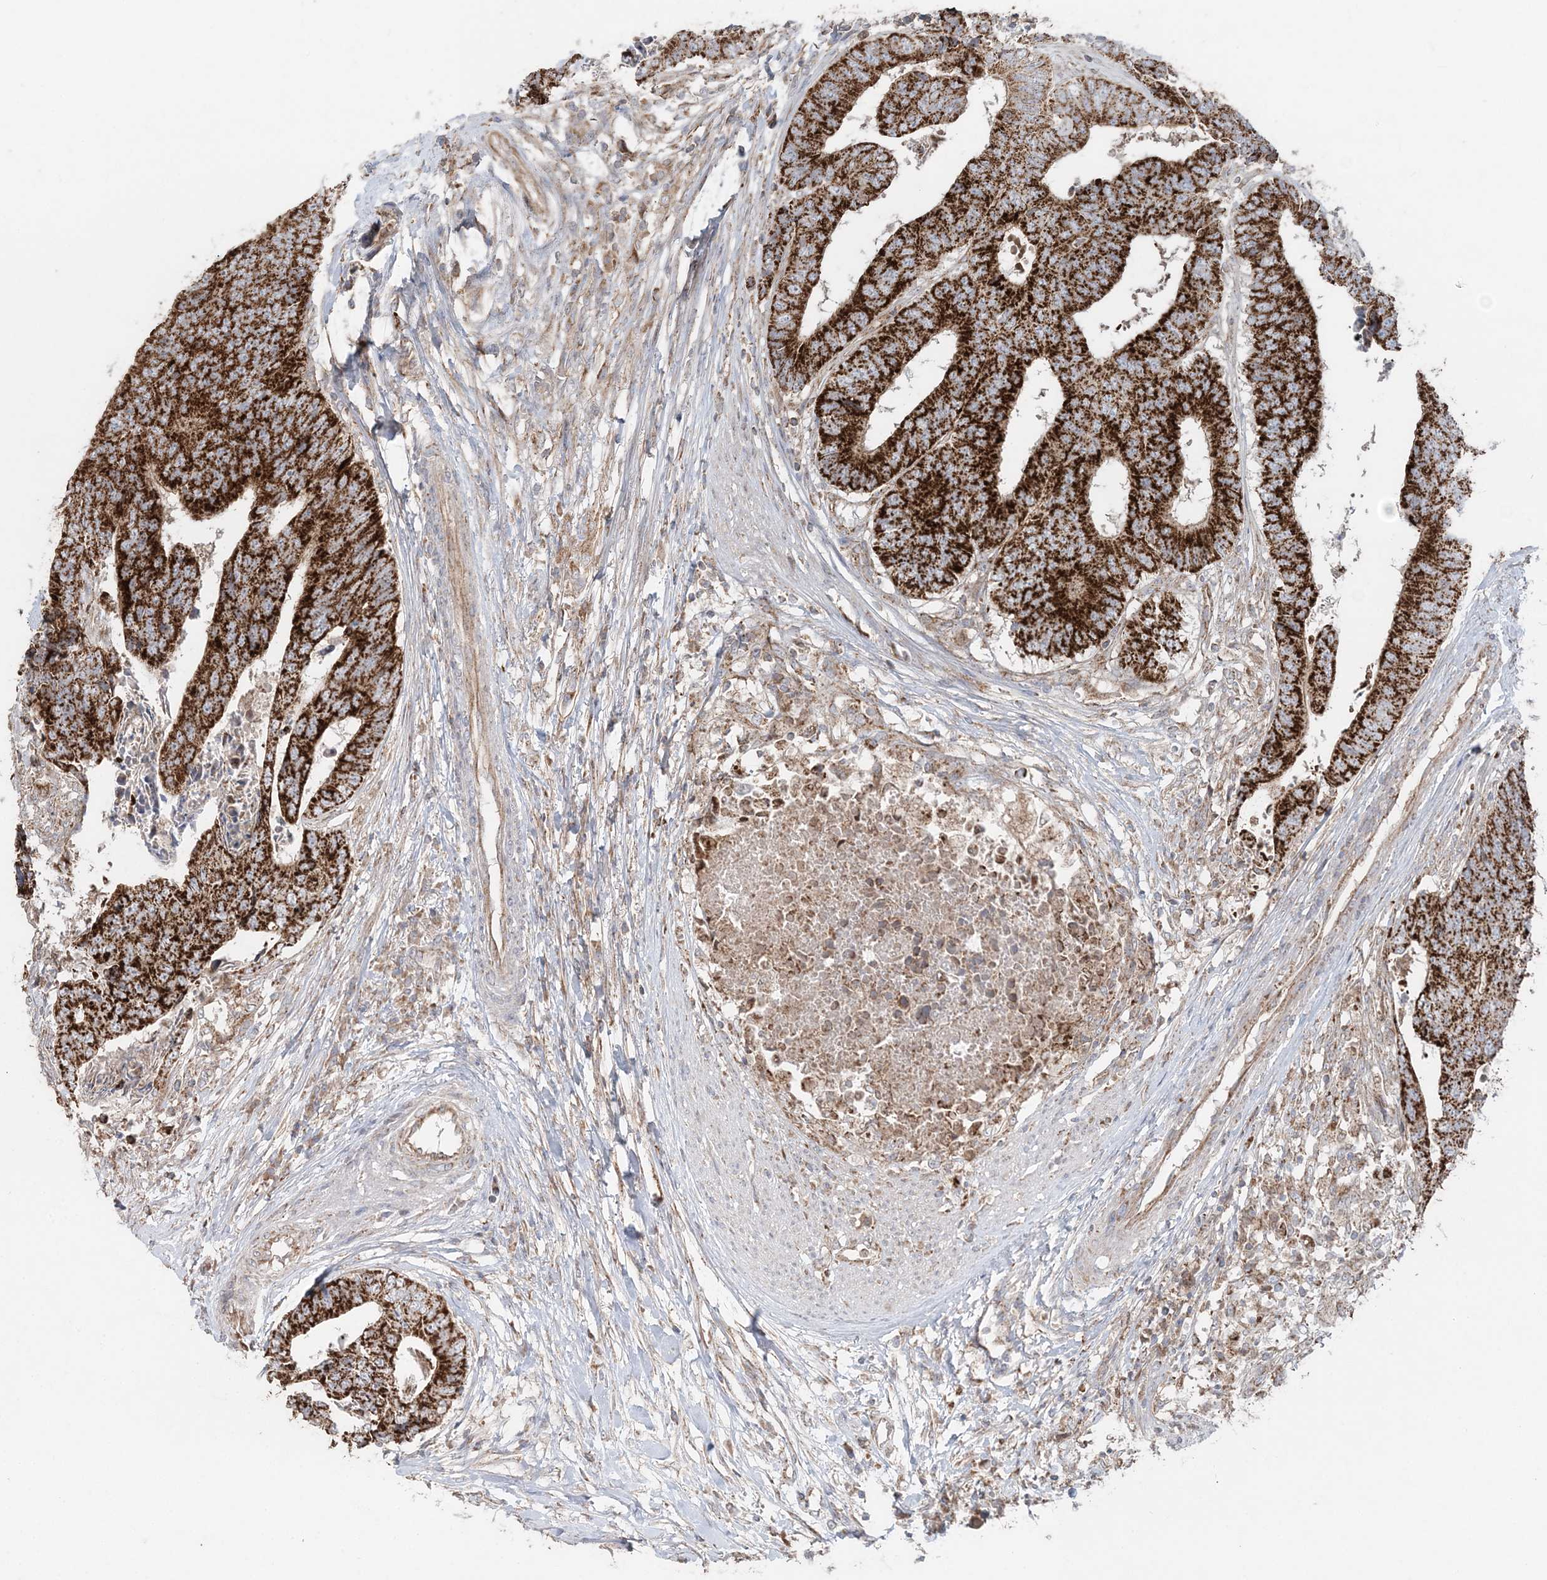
{"staining": {"intensity": "strong", "quantity": ">75%", "location": "cytoplasmic/membranous"}, "tissue": "colorectal cancer", "cell_type": "Tumor cells", "image_type": "cancer", "snomed": [{"axis": "morphology", "description": "Adenocarcinoma, NOS"}, {"axis": "topography", "description": "Rectum"}], "caption": "Colorectal cancer (adenocarcinoma) tissue shows strong cytoplasmic/membranous staining in approximately >75% of tumor cells, visualized by immunohistochemistry. Using DAB (3,3'-diaminobenzidine) (brown) and hematoxylin (blue) stains, captured at high magnification using brightfield microscopy.", "gene": "LRPPRC", "patient": {"sex": "male", "age": 84}}